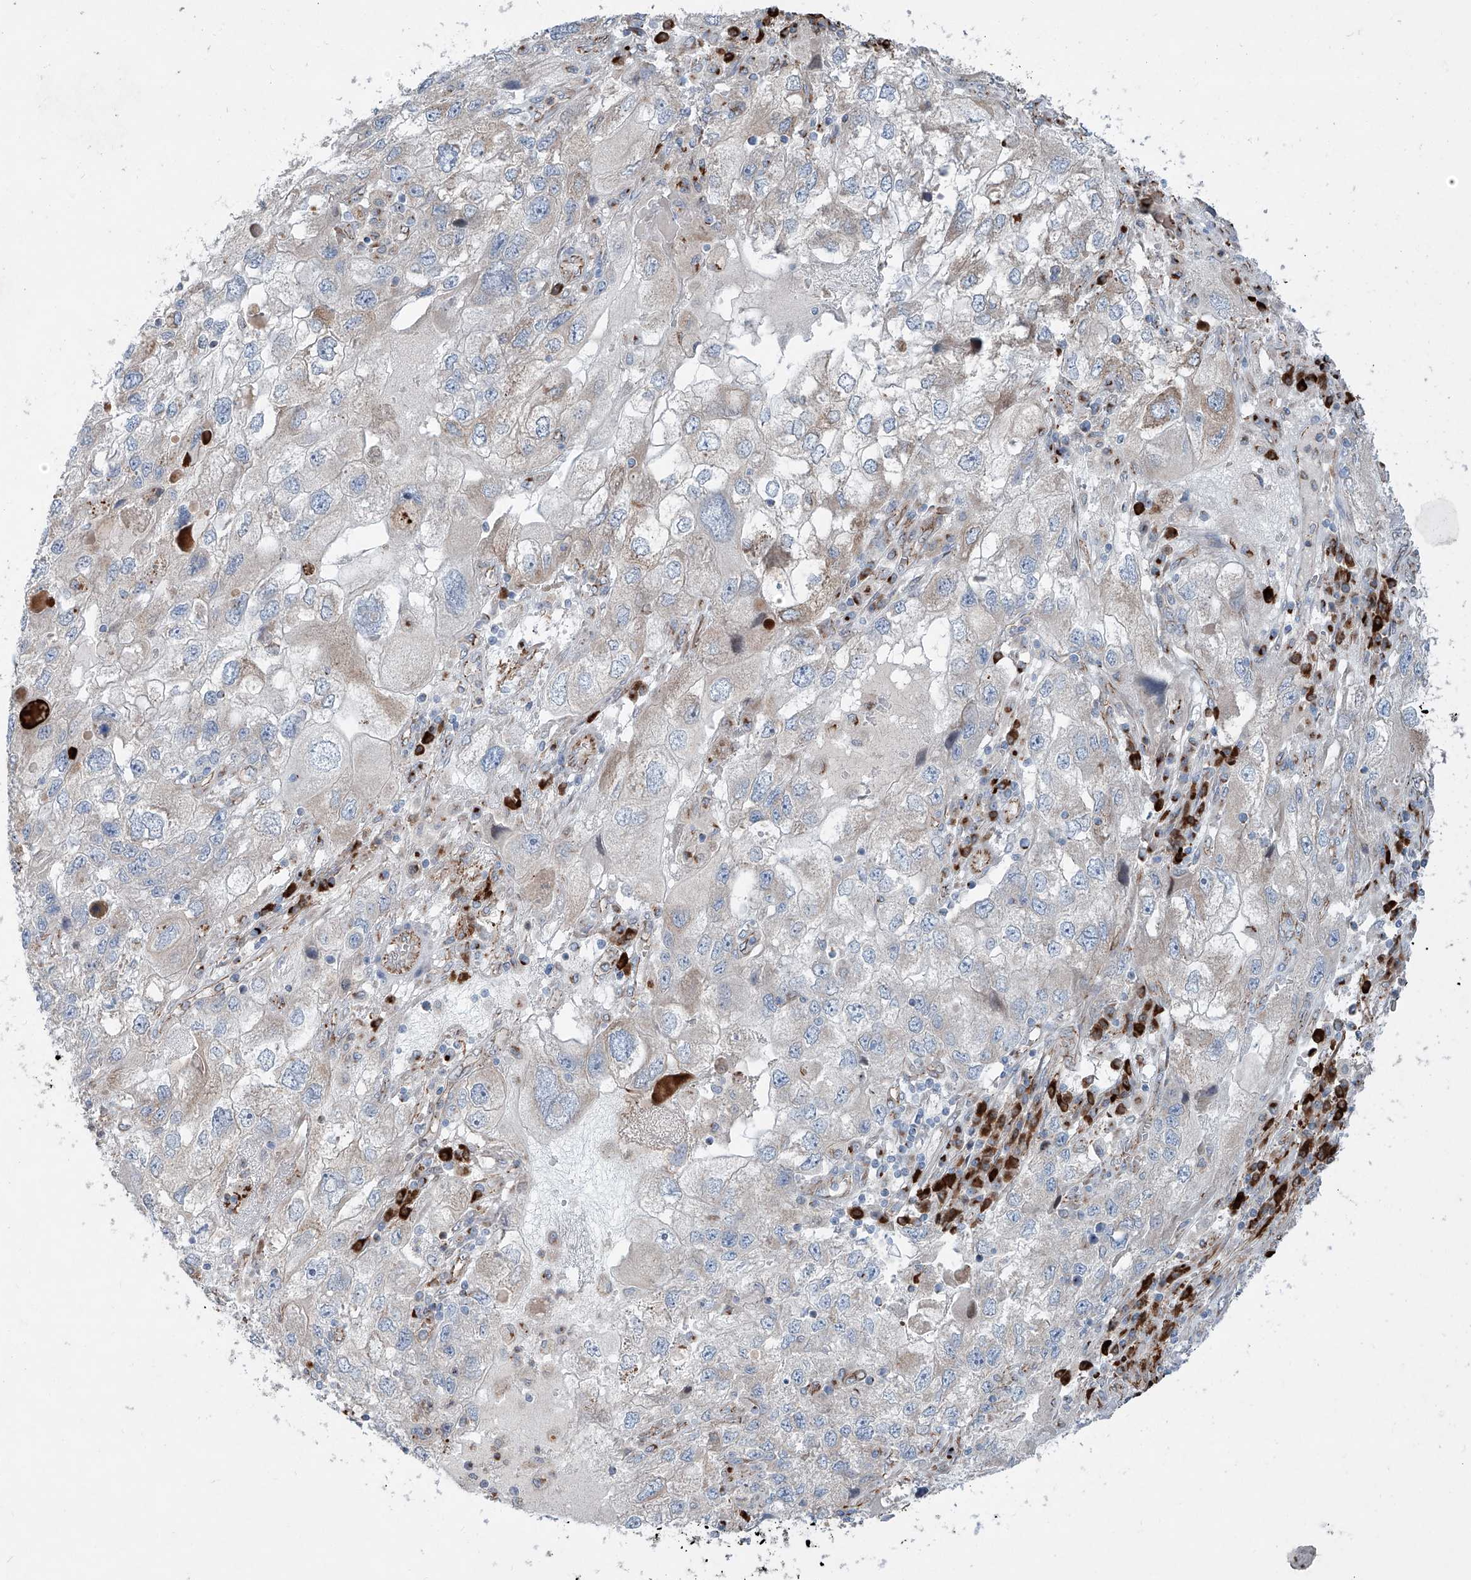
{"staining": {"intensity": "negative", "quantity": "none", "location": "none"}, "tissue": "endometrial cancer", "cell_type": "Tumor cells", "image_type": "cancer", "snomed": [{"axis": "morphology", "description": "Adenocarcinoma, NOS"}, {"axis": "topography", "description": "Endometrium"}], "caption": "High power microscopy image of an immunohistochemistry histopathology image of endometrial cancer, revealing no significant staining in tumor cells.", "gene": "CDH5", "patient": {"sex": "female", "age": 49}}